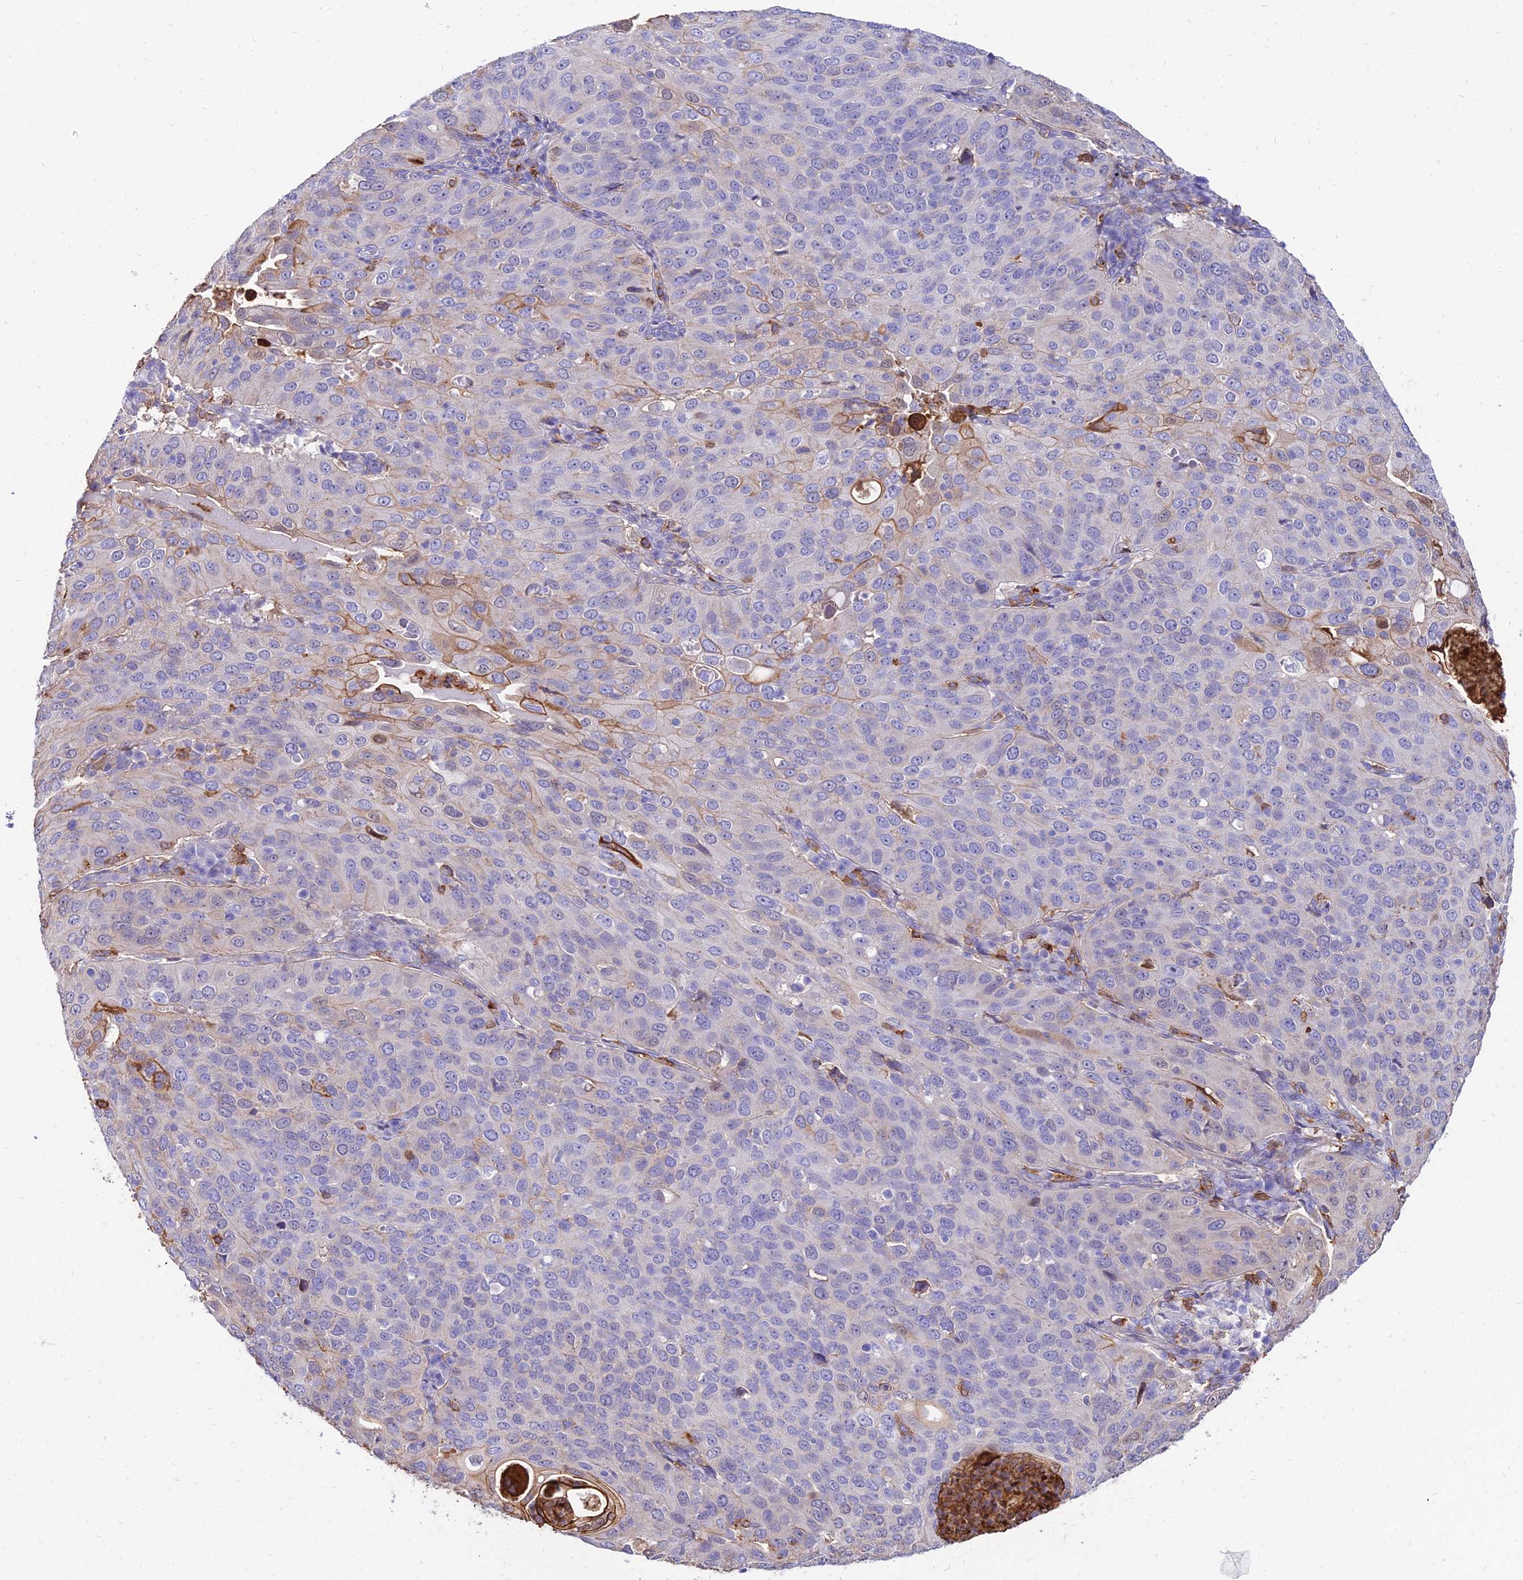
{"staining": {"intensity": "moderate", "quantity": "<25%", "location": "cytoplasmic/membranous"}, "tissue": "cervical cancer", "cell_type": "Tumor cells", "image_type": "cancer", "snomed": [{"axis": "morphology", "description": "Squamous cell carcinoma, NOS"}, {"axis": "topography", "description": "Cervix"}], "caption": "Cervical cancer stained with immunohistochemistry (IHC) shows moderate cytoplasmic/membranous positivity in about <25% of tumor cells.", "gene": "SREK1IP1", "patient": {"sex": "female", "age": 36}}